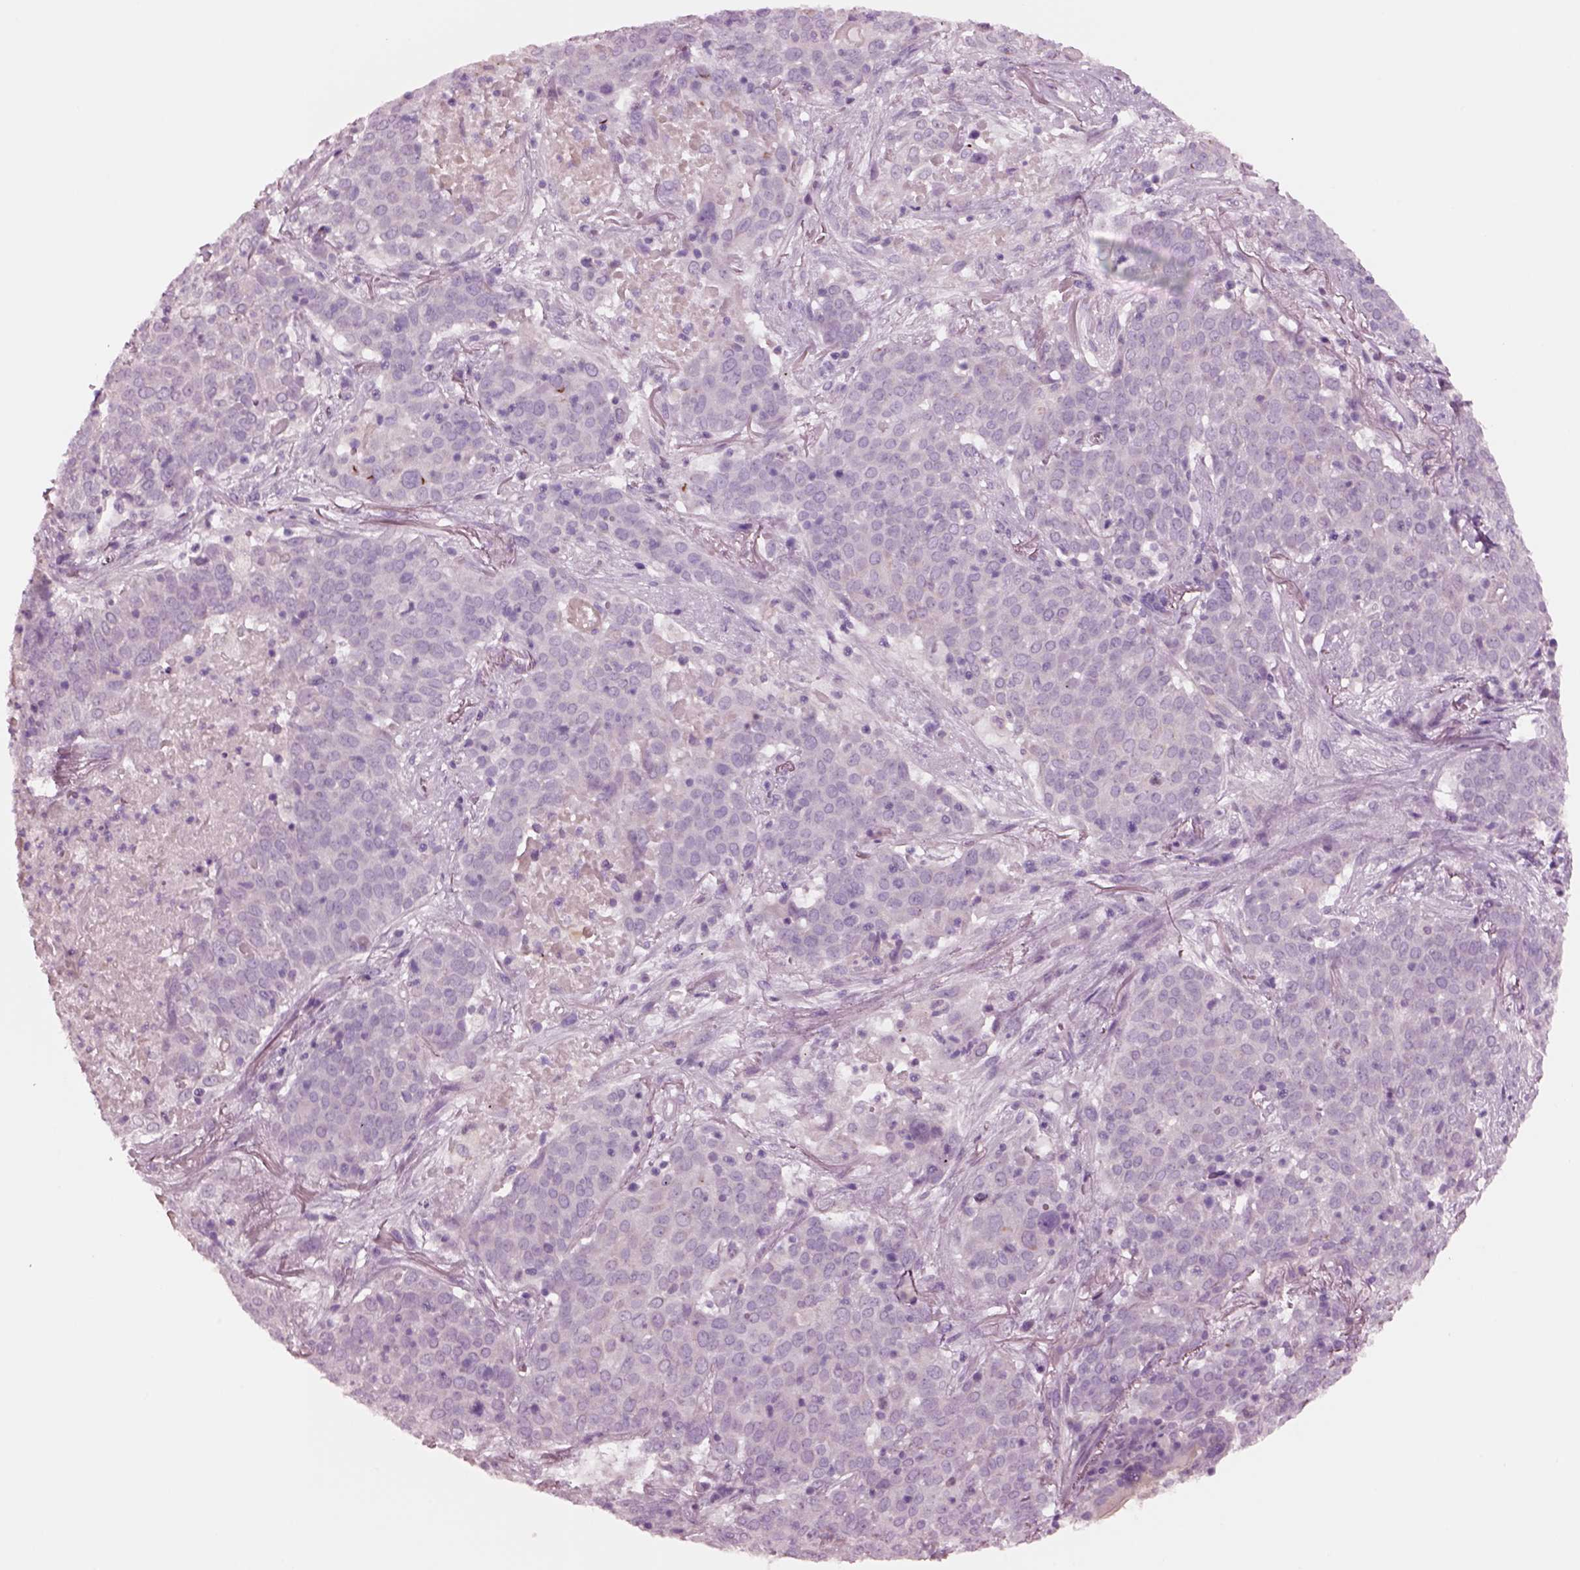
{"staining": {"intensity": "negative", "quantity": "none", "location": "none"}, "tissue": "lung cancer", "cell_type": "Tumor cells", "image_type": "cancer", "snomed": [{"axis": "morphology", "description": "Squamous cell carcinoma, NOS"}, {"axis": "topography", "description": "Lung"}], "caption": "Human lung squamous cell carcinoma stained for a protein using immunohistochemistry exhibits no staining in tumor cells.", "gene": "NMRK2", "patient": {"sex": "male", "age": 82}}